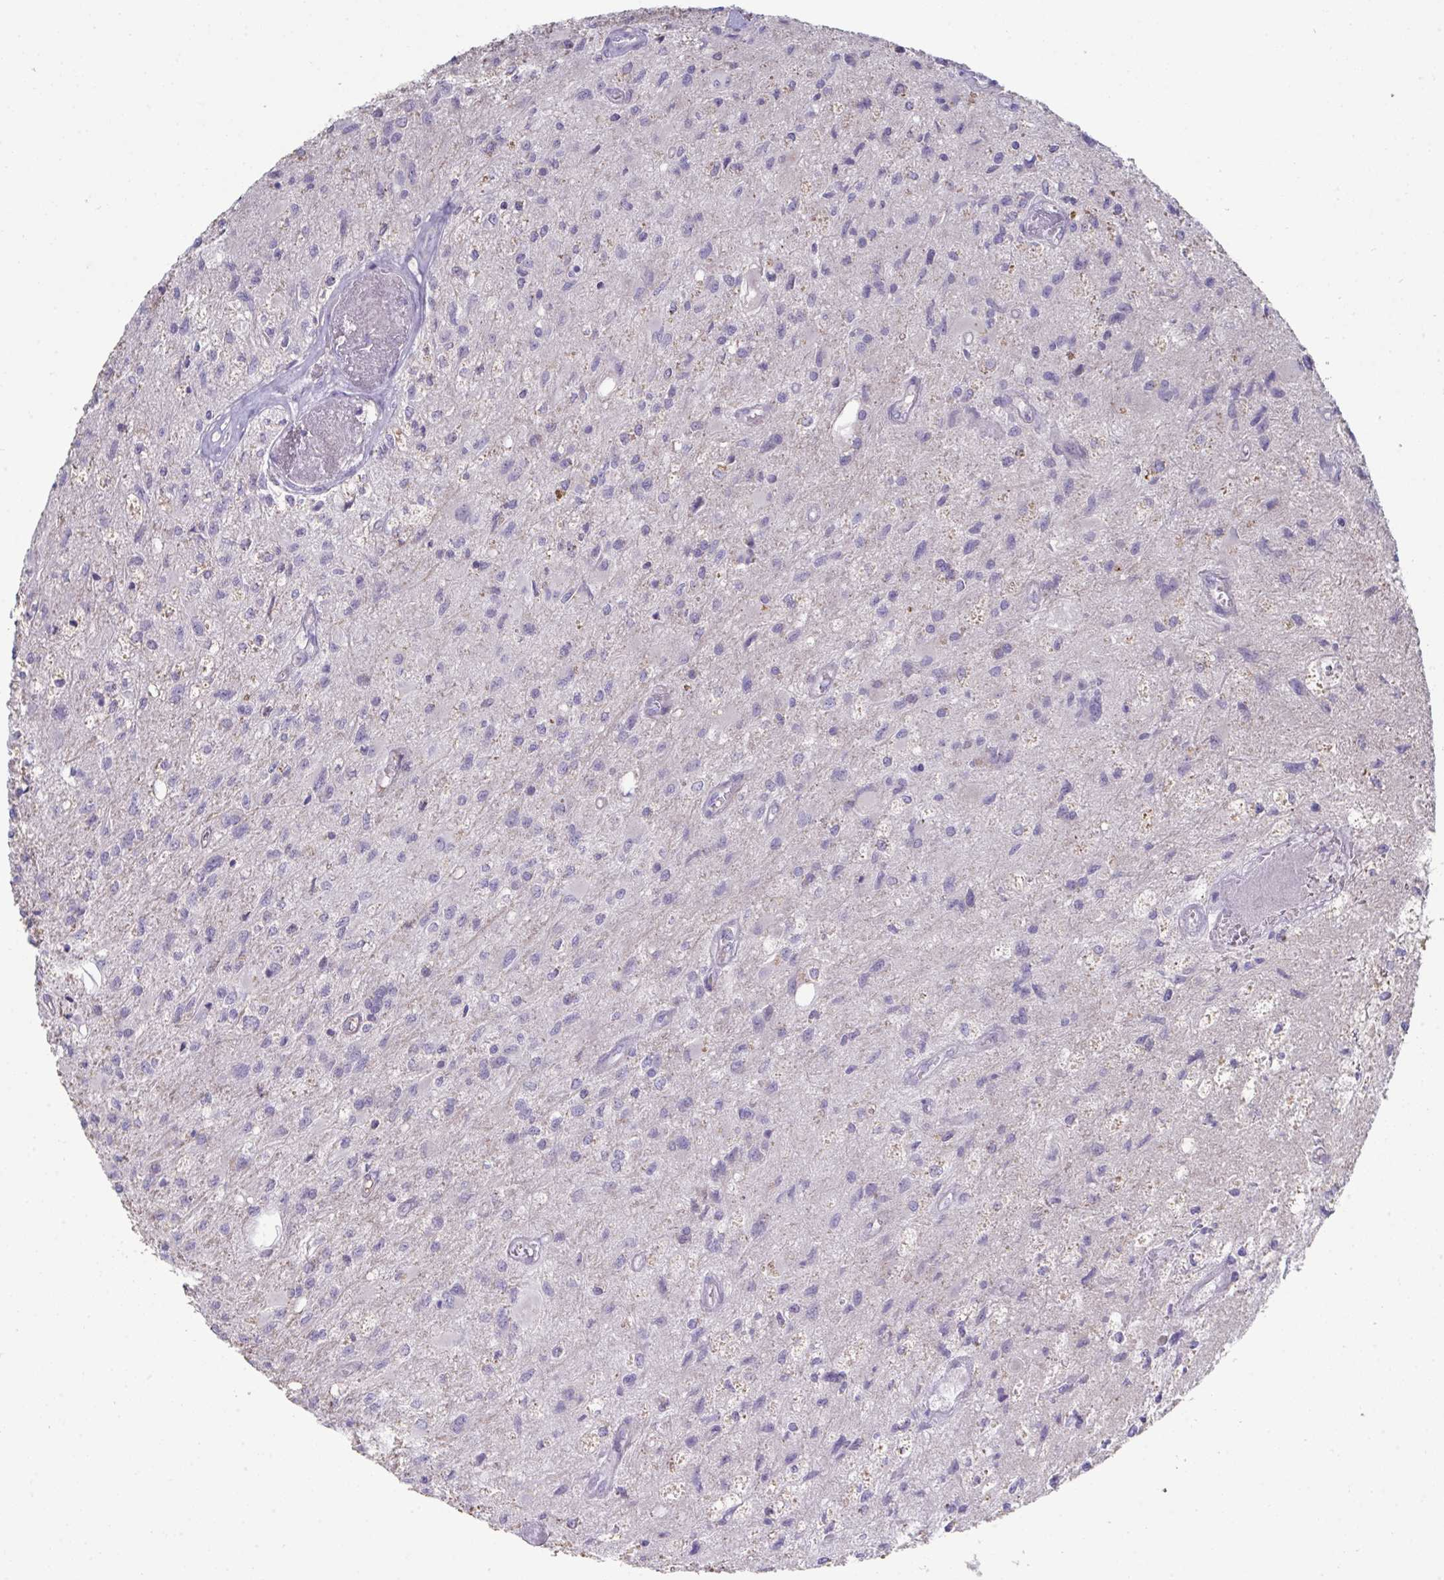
{"staining": {"intensity": "negative", "quantity": "none", "location": "none"}, "tissue": "glioma", "cell_type": "Tumor cells", "image_type": "cancer", "snomed": [{"axis": "morphology", "description": "Glioma, malignant, High grade"}, {"axis": "topography", "description": "Brain"}], "caption": "DAB immunohistochemical staining of malignant glioma (high-grade) reveals no significant expression in tumor cells.", "gene": "HGFAC", "patient": {"sex": "female", "age": 70}}